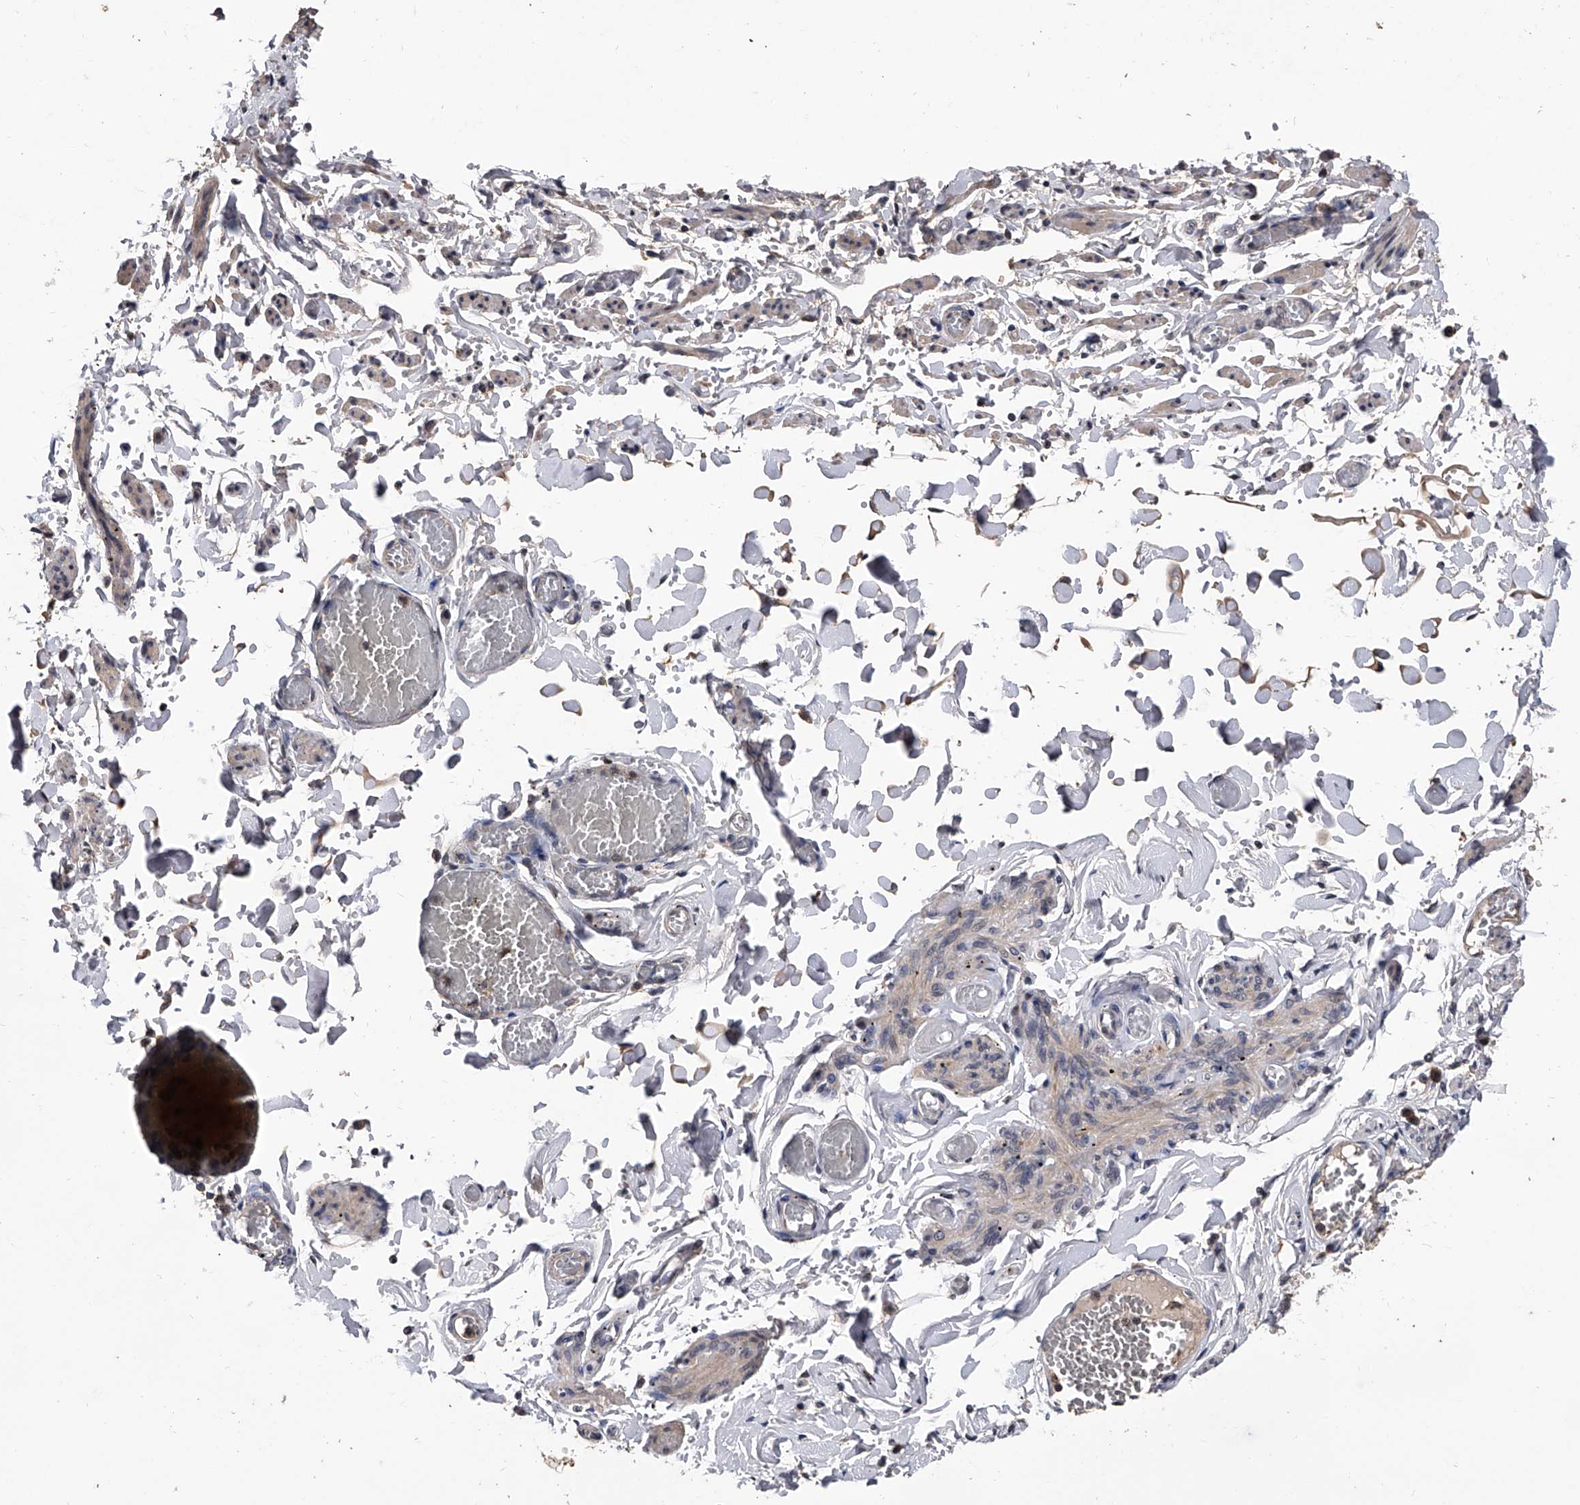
{"staining": {"intensity": "negative", "quantity": "none", "location": "none"}, "tissue": "adipose tissue", "cell_type": "Adipocytes", "image_type": "normal", "snomed": [{"axis": "morphology", "description": "Normal tissue, NOS"}, {"axis": "topography", "description": "Vascular tissue"}, {"axis": "topography", "description": "Fallopian tube"}, {"axis": "topography", "description": "Ovary"}], "caption": "This is an immunohistochemistry (IHC) photomicrograph of normal human adipose tissue. There is no staining in adipocytes.", "gene": "EFCAB7", "patient": {"sex": "female", "age": 67}}